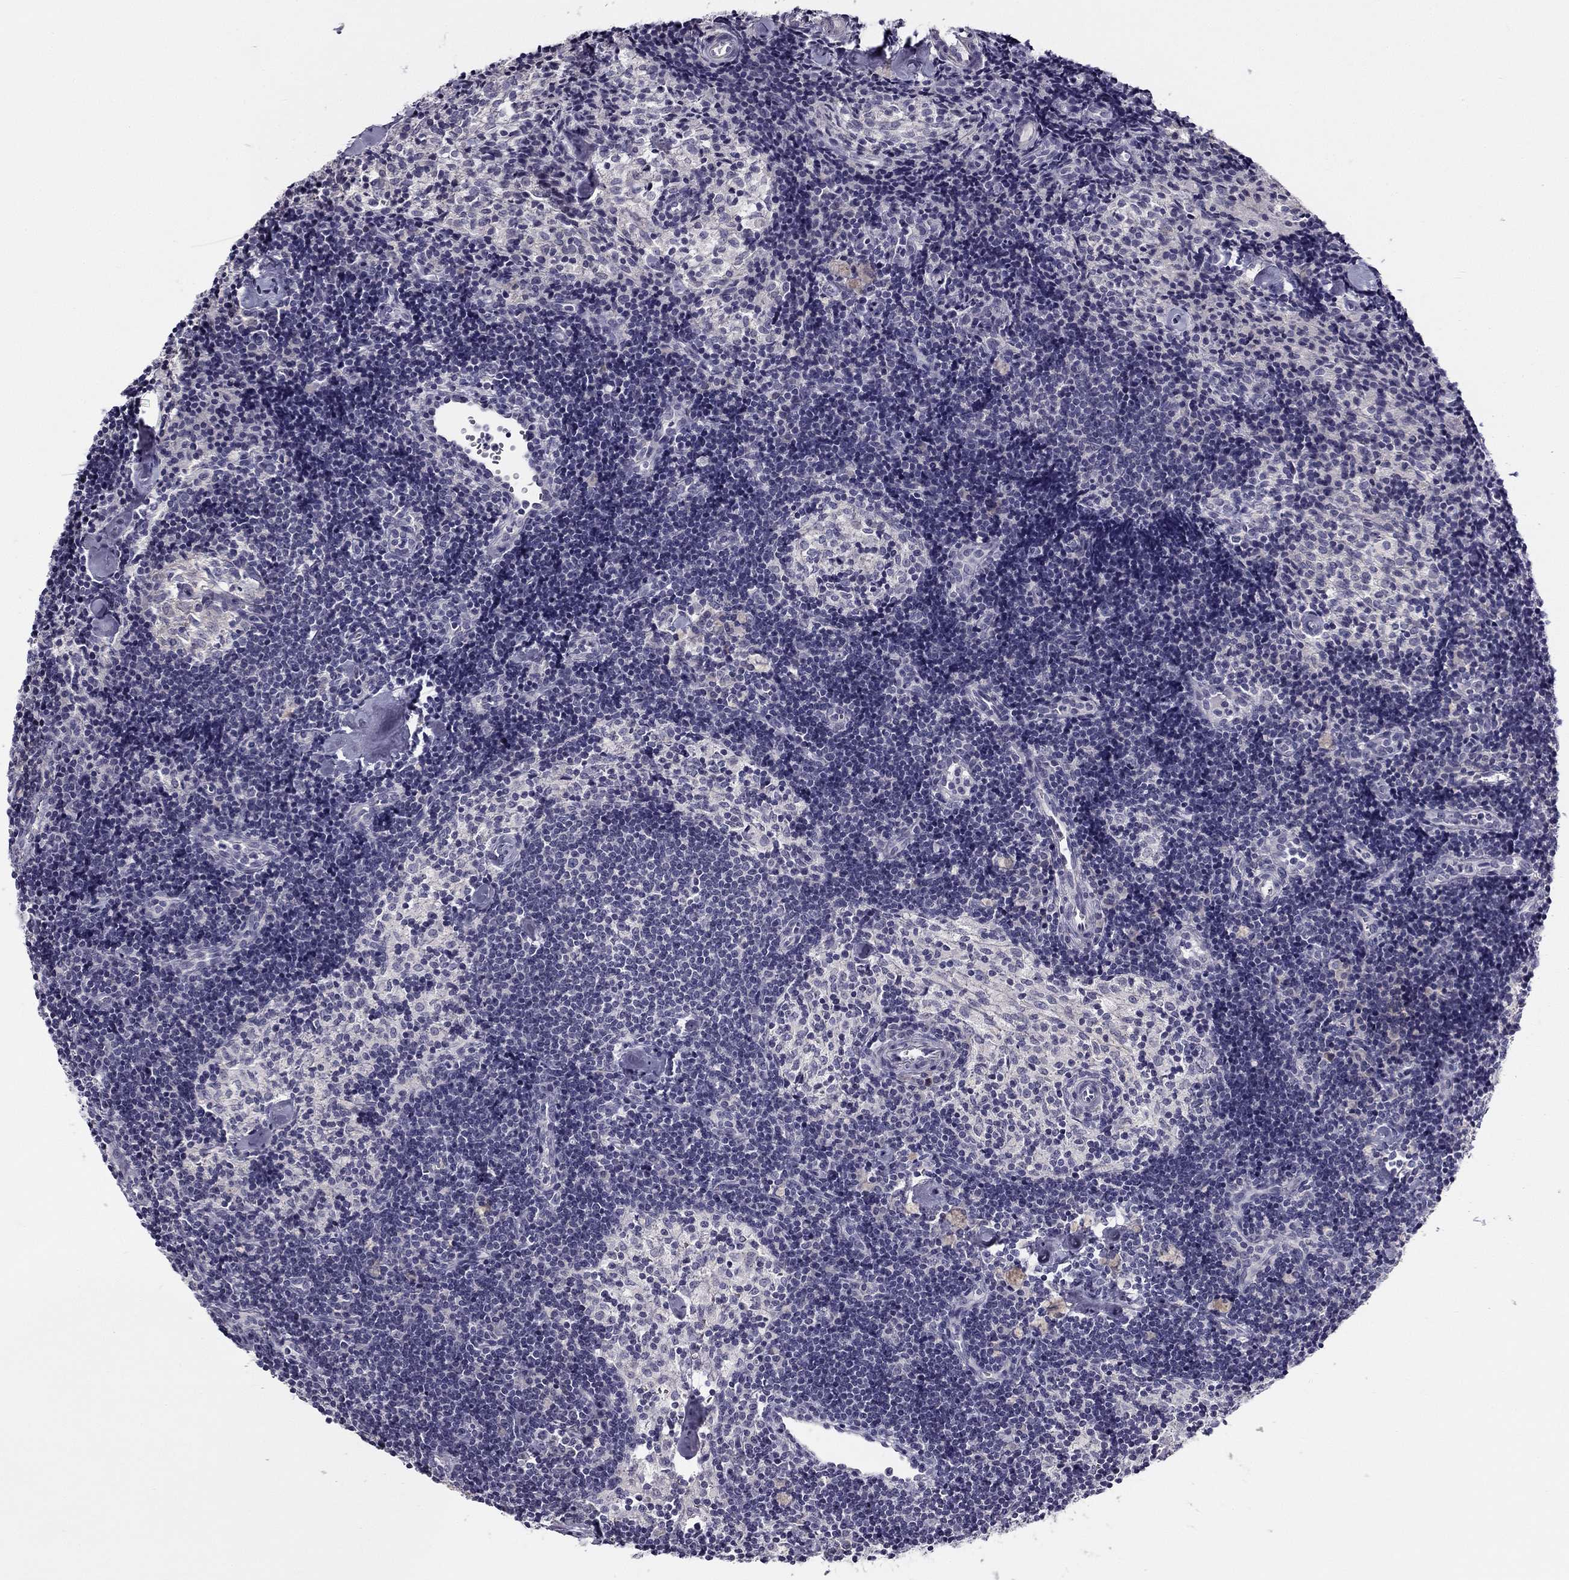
{"staining": {"intensity": "negative", "quantity": "none", "location": "none"}, "tissue": "lymph node", "cell_type": "Germinal center cells", "image_type": "normal", "snomed": [{"axis": "morphology", "description": "Normal tissue, NOS"}, {"axis": "topography", "description": "Lymph node"}], "caption": "This is a histopathology image of IHC staining of benign lymph node, which shows no positivity in germinal center cells.", "gene": "CNR1", "patient": {"sex": "female", "age": 42}}